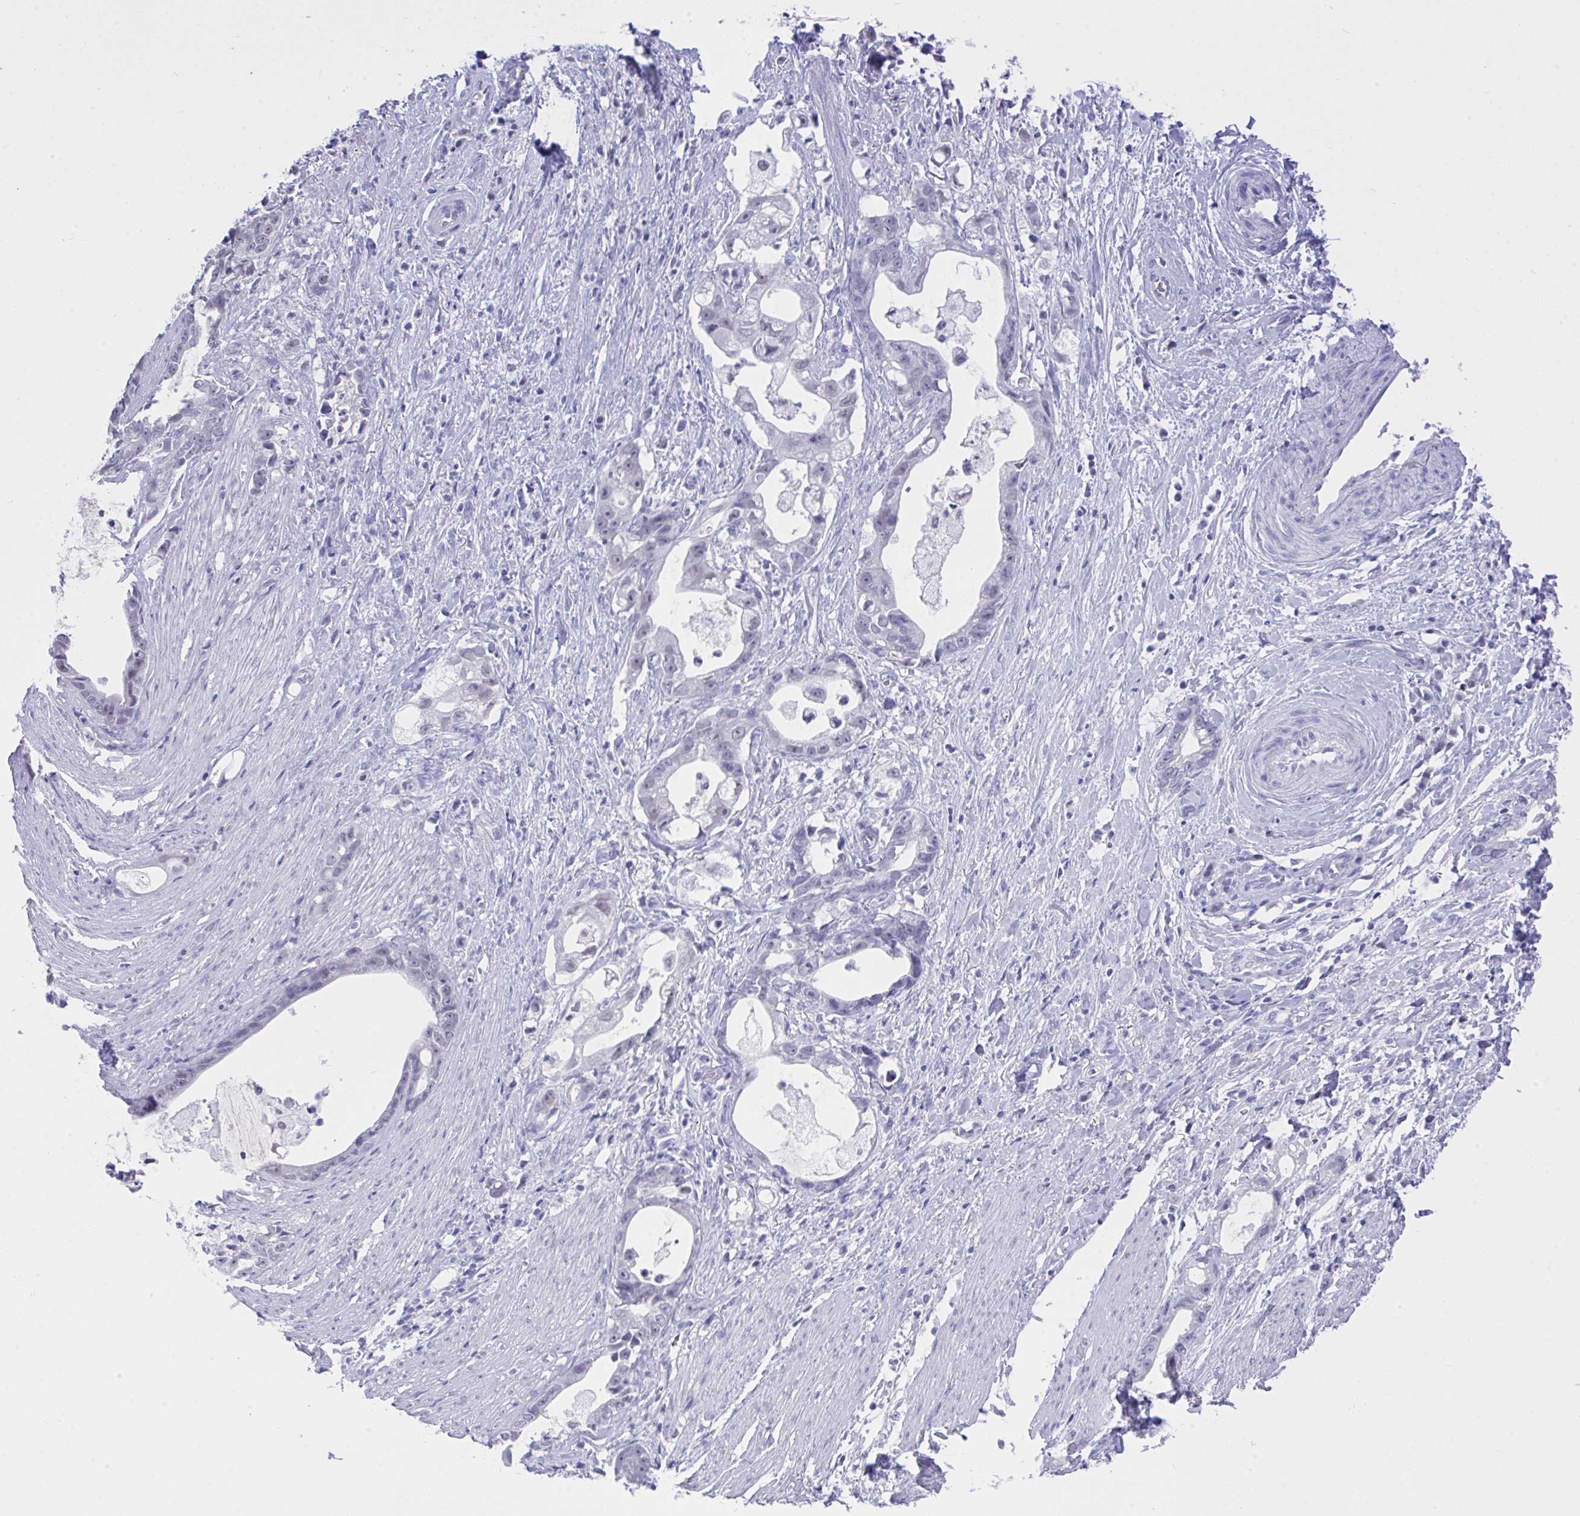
{"staining": {"intensity": "negative", "quantity": "none", "location": "none"}, "tissue": "stomach cancer", "cell_type": "Tumor cells", "image_type": "cancer", "snomed": [{"axis": "morphology", "description": "Adenocarcinoma, NOS"}, {"axis": "topography", "description": "Stomach"}], "caption": "Stomach cancer was stained to show a protein in brown. There is no significant positivity in tumor cells.", "gene": "MS4A12", "patient": {"sex": "male", "age": 55}}